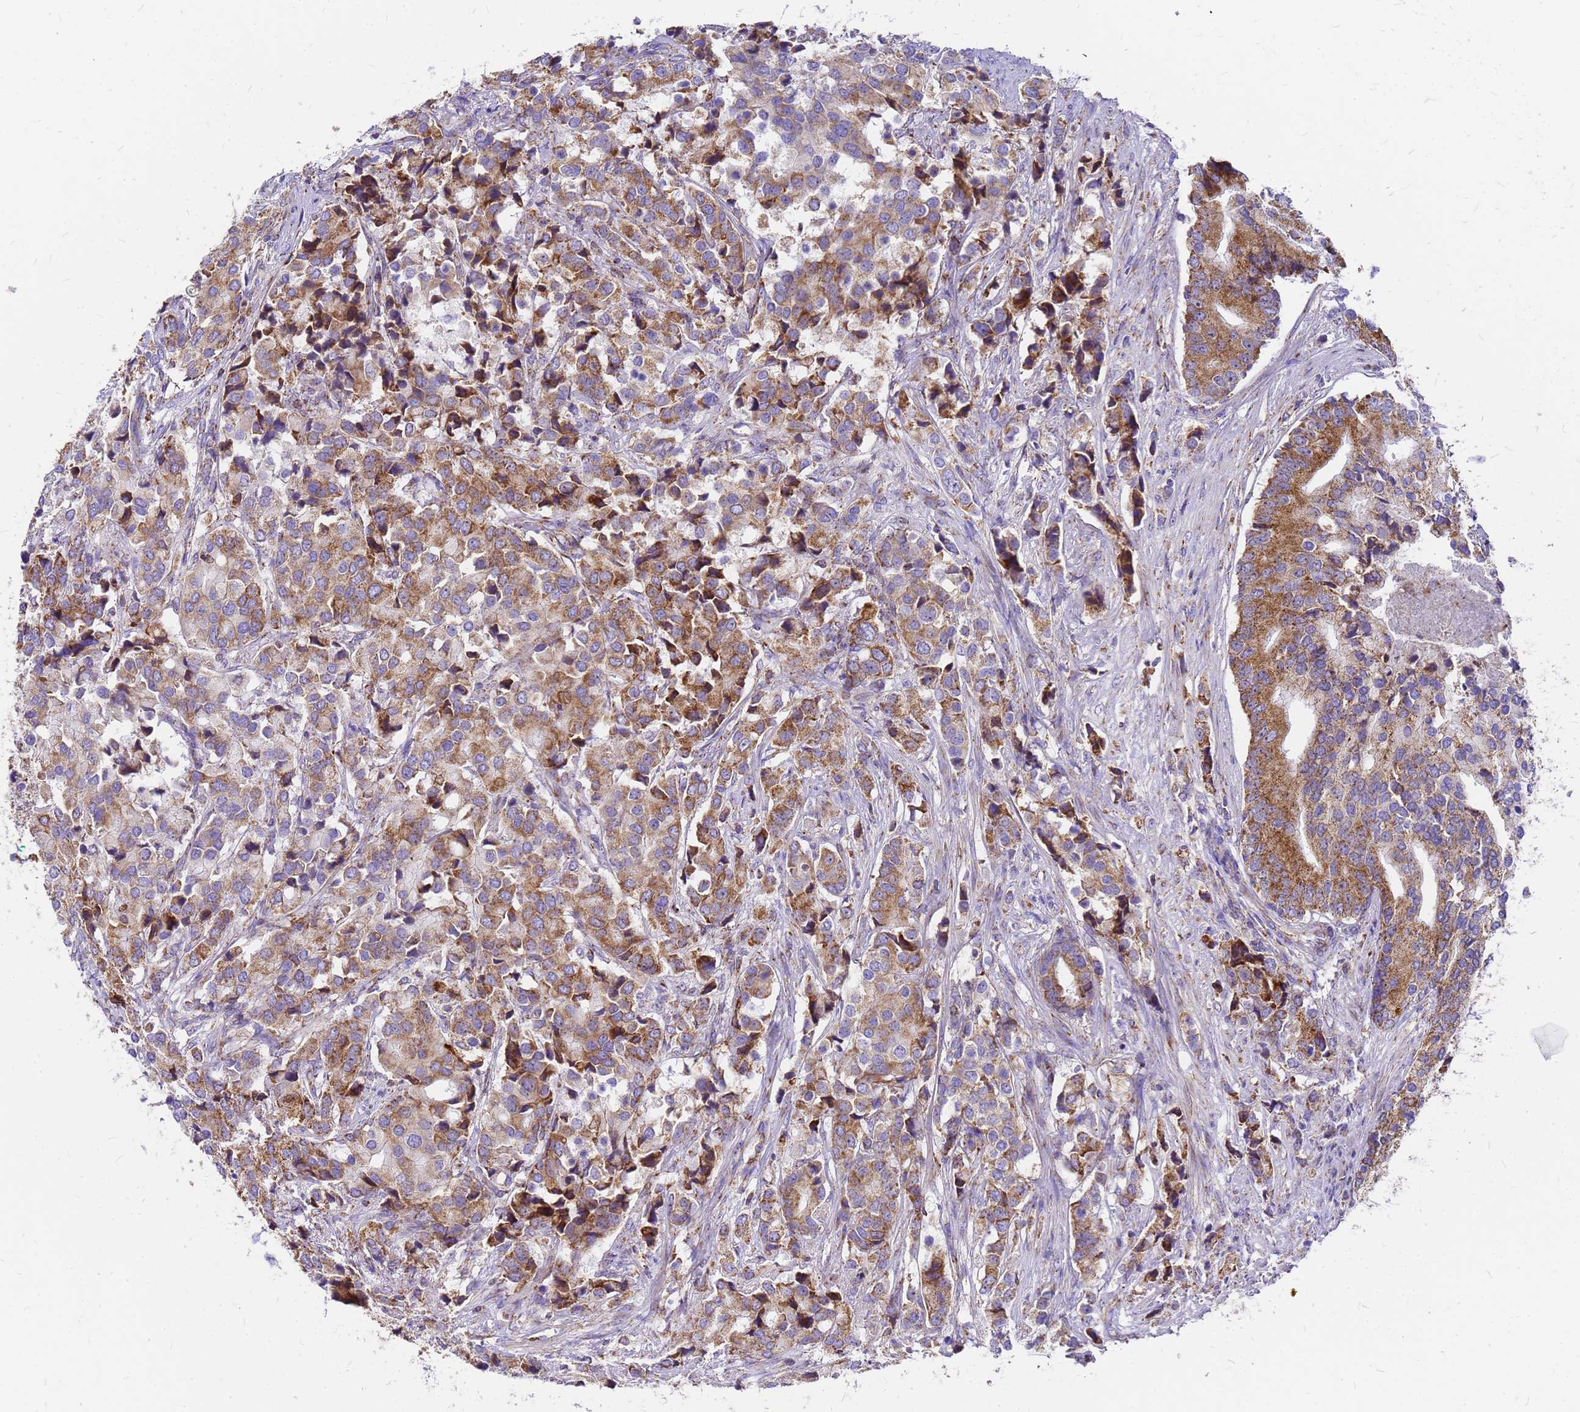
{"staining": {"intensity": "moderate", "quantity": "25%-75%", "location": "cytoplasmic/membranous"}, "tissue": "prostate cancer", "cell_type": "Tumor cells", "image_type": "cancer", "snomed": [{"axis": "morphology", "description": "Adenocarcinoma, High grade"}, {"axis": "topography", "description": "Prostate"}], "caption": "The micrograph exhibits a brown stain indicating the presence of a protein in the cytoplasmic/membranous of tumor cells in prostate adenocarcinoma (high-grade).", "gene": "MRPS26", "patient": {"sex": "male", "age": 62}}